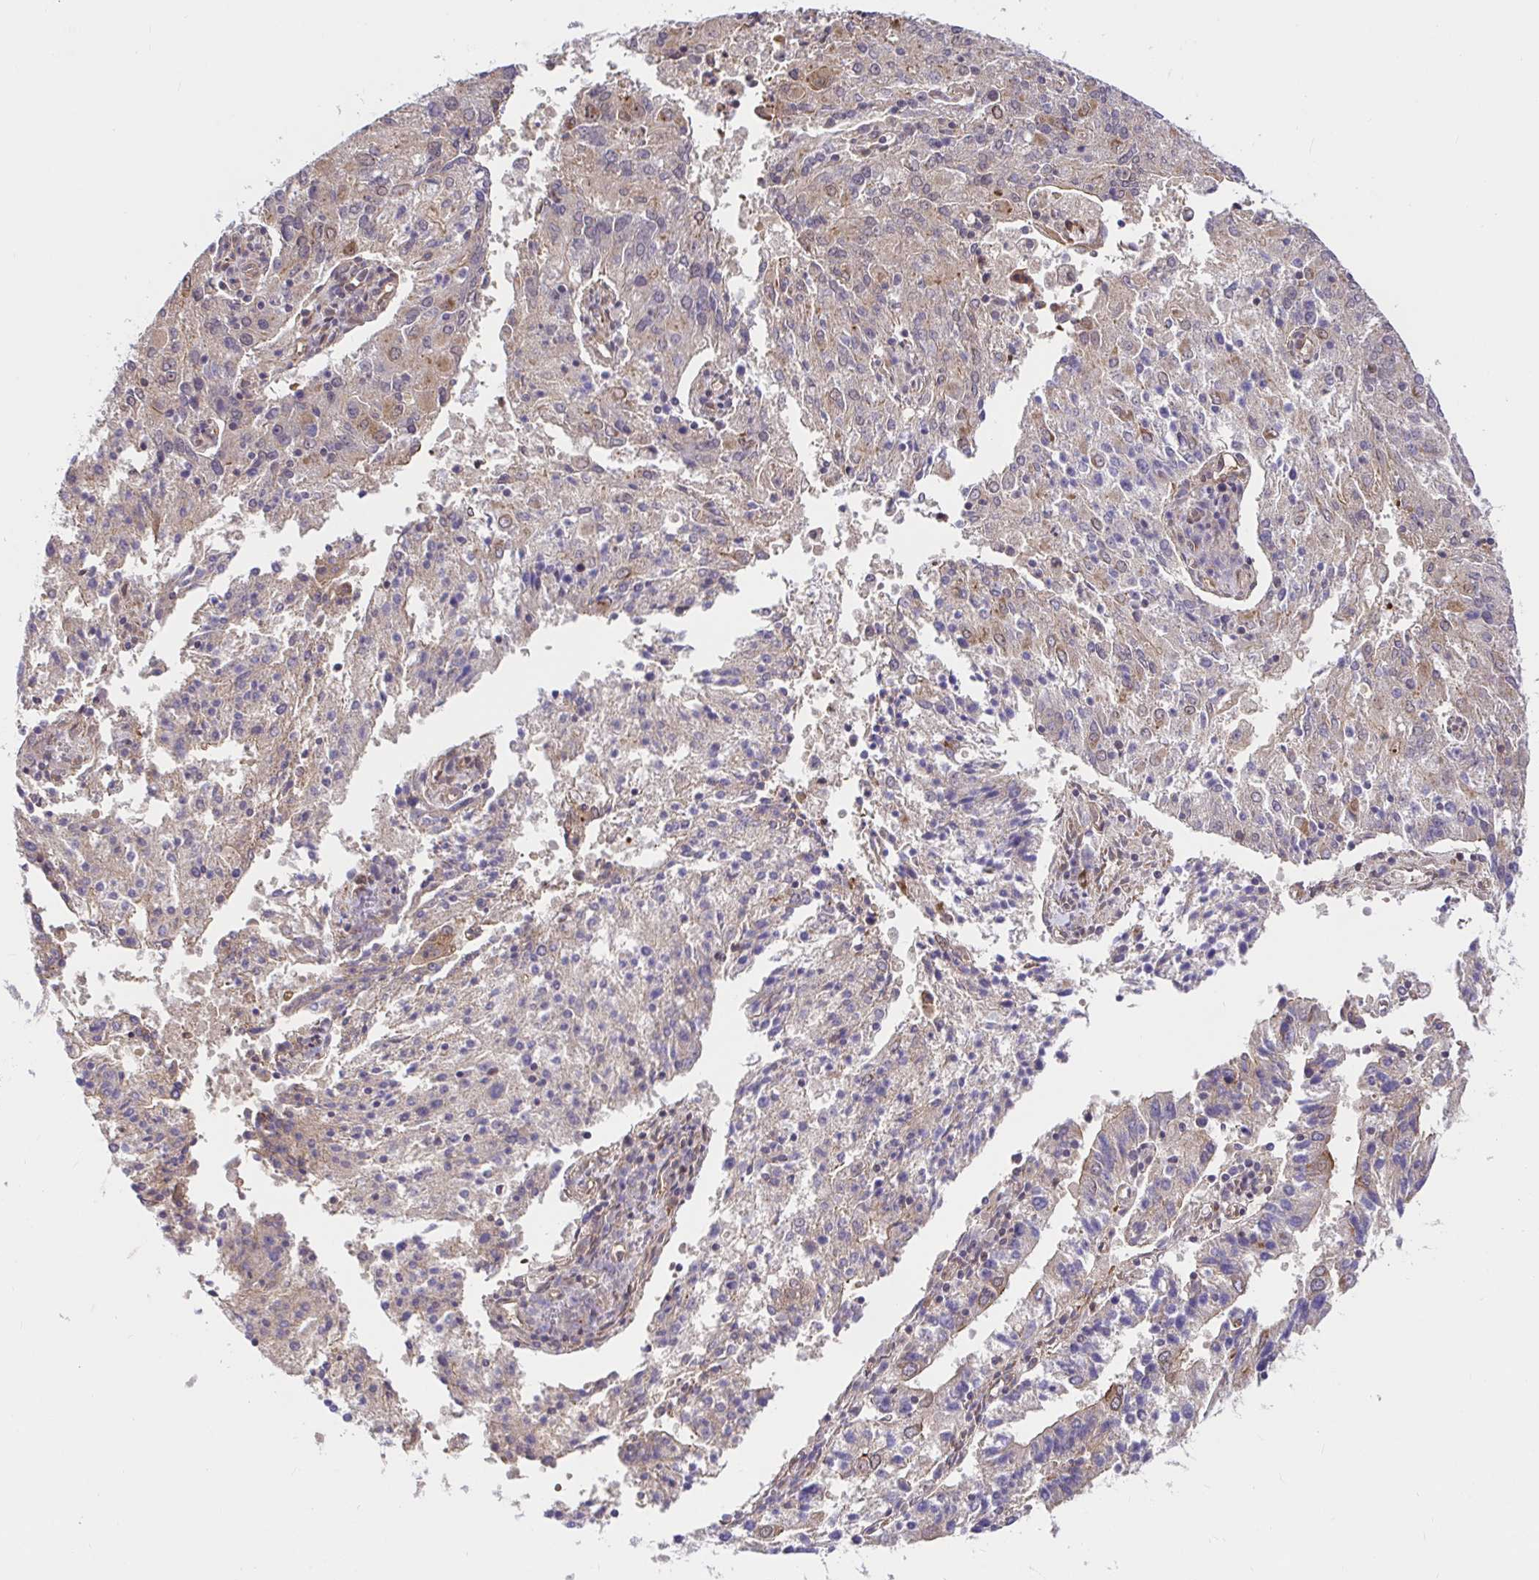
{"staining": {"intensity": "weak", "quantity": "<25%", "location": "cytoplasmic/membranous"}, "tissue": "endometrial cancer", "cell_type": "Tumor cells", "image_type": "cancer", "snomed": [{"axis": "morphology", "description": "Adenocarcinoma, NOS"}, {"axis": "topography", "description": "Endometrium"}], "caption": "The image shows no staining of tumor cells in endometrial adenocarcinoma.", "gene": "TRIM55", "patient": {"sex": "female", "age": 82}}